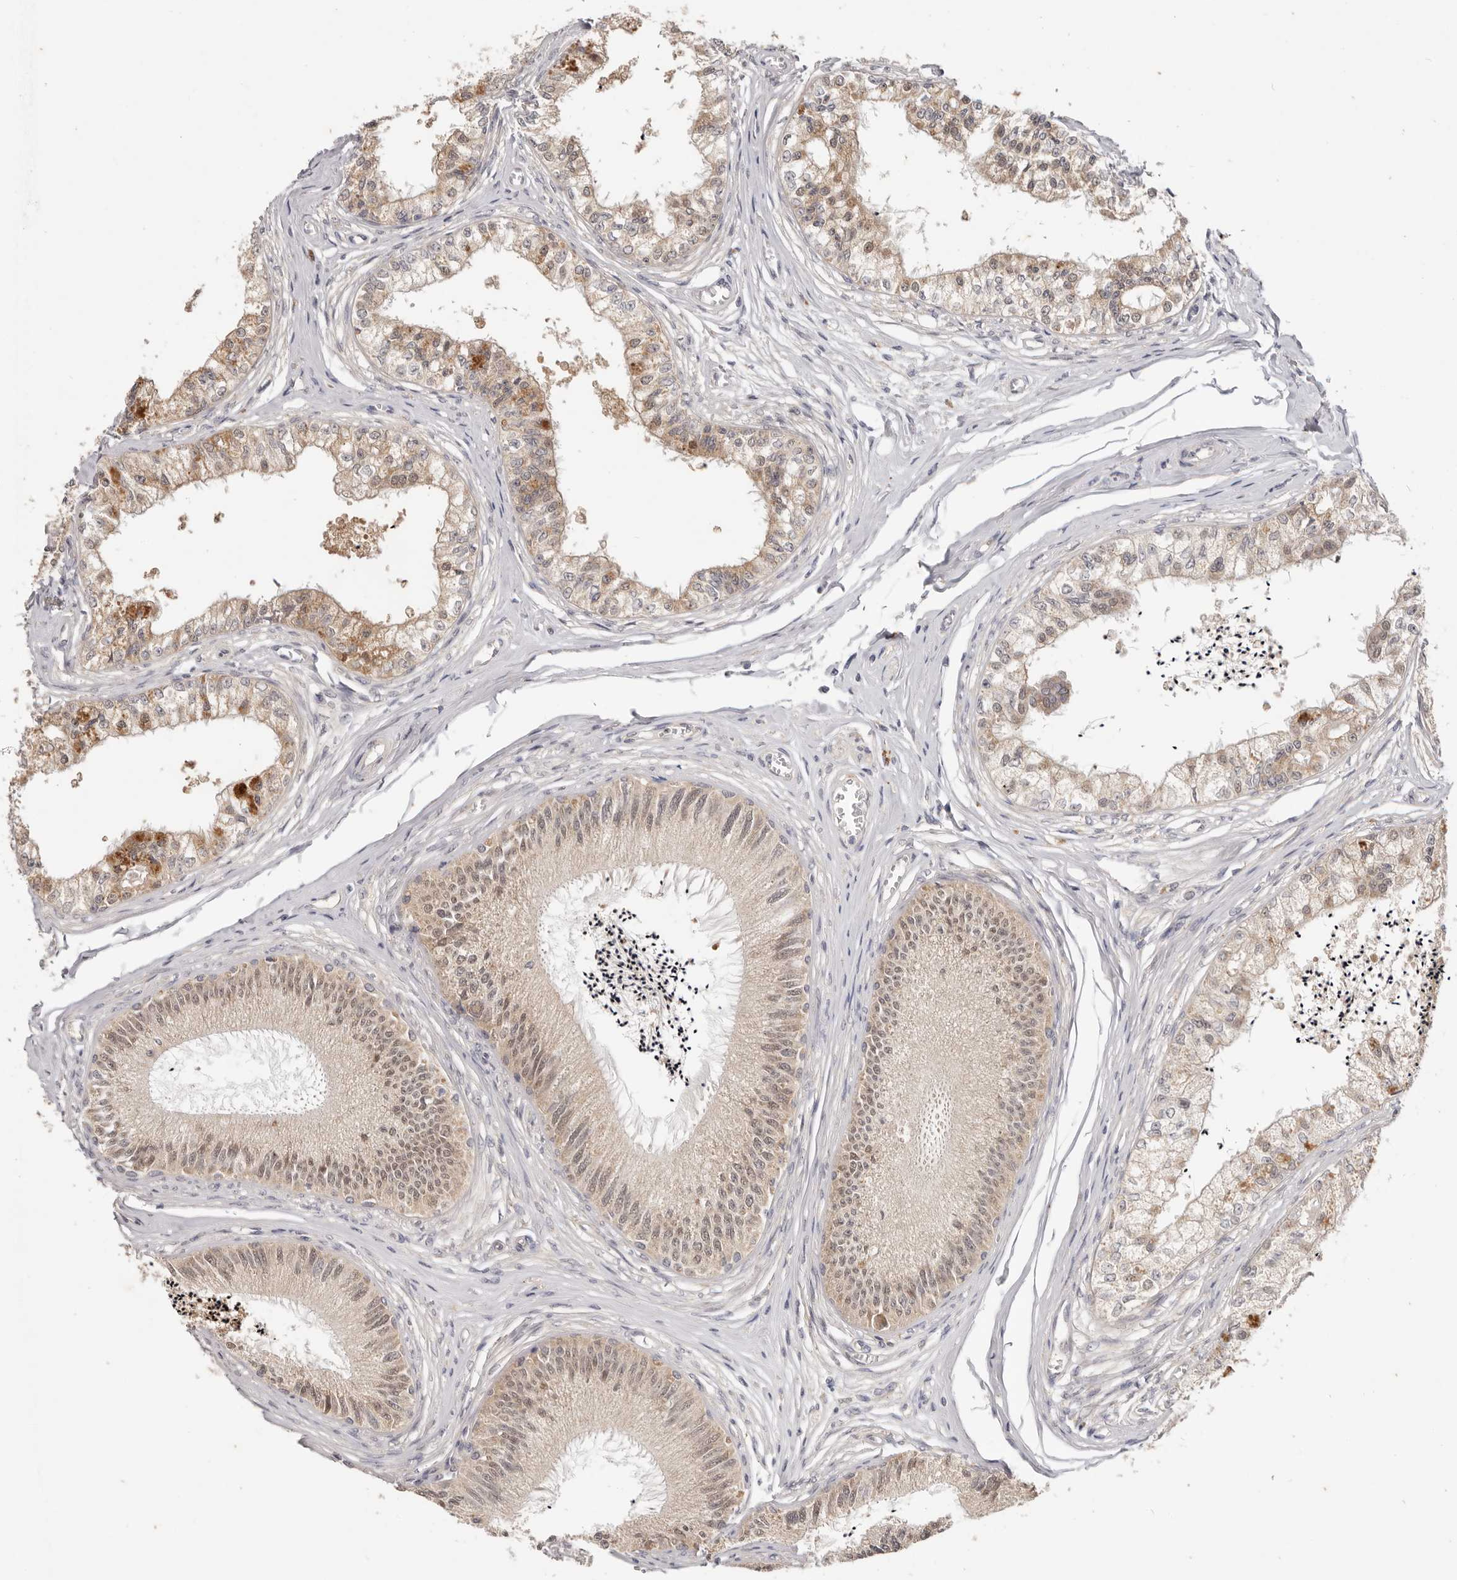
{"staining": {"intensity": "moderate", "quantity": ">75%", "location": "cytoplasmic/membranous"}, "tissue": "epididymis", "cell_type": "Glandular cells", "image_type": "normal", "snomed": [{"axis": "morphology", "description": "Normal tissue, NOS"}, {"axis": "topography", "description": "Epididymis"}], "caption": "Approximately >75% of glandular cells in unremarkable human epididymis exhibit moderate cytoplasmic/membranous protein staining as visualized by brown immunohistochemical staining.", "gene": "WDR77", "patient": {"sex": "male", "age": 79}}